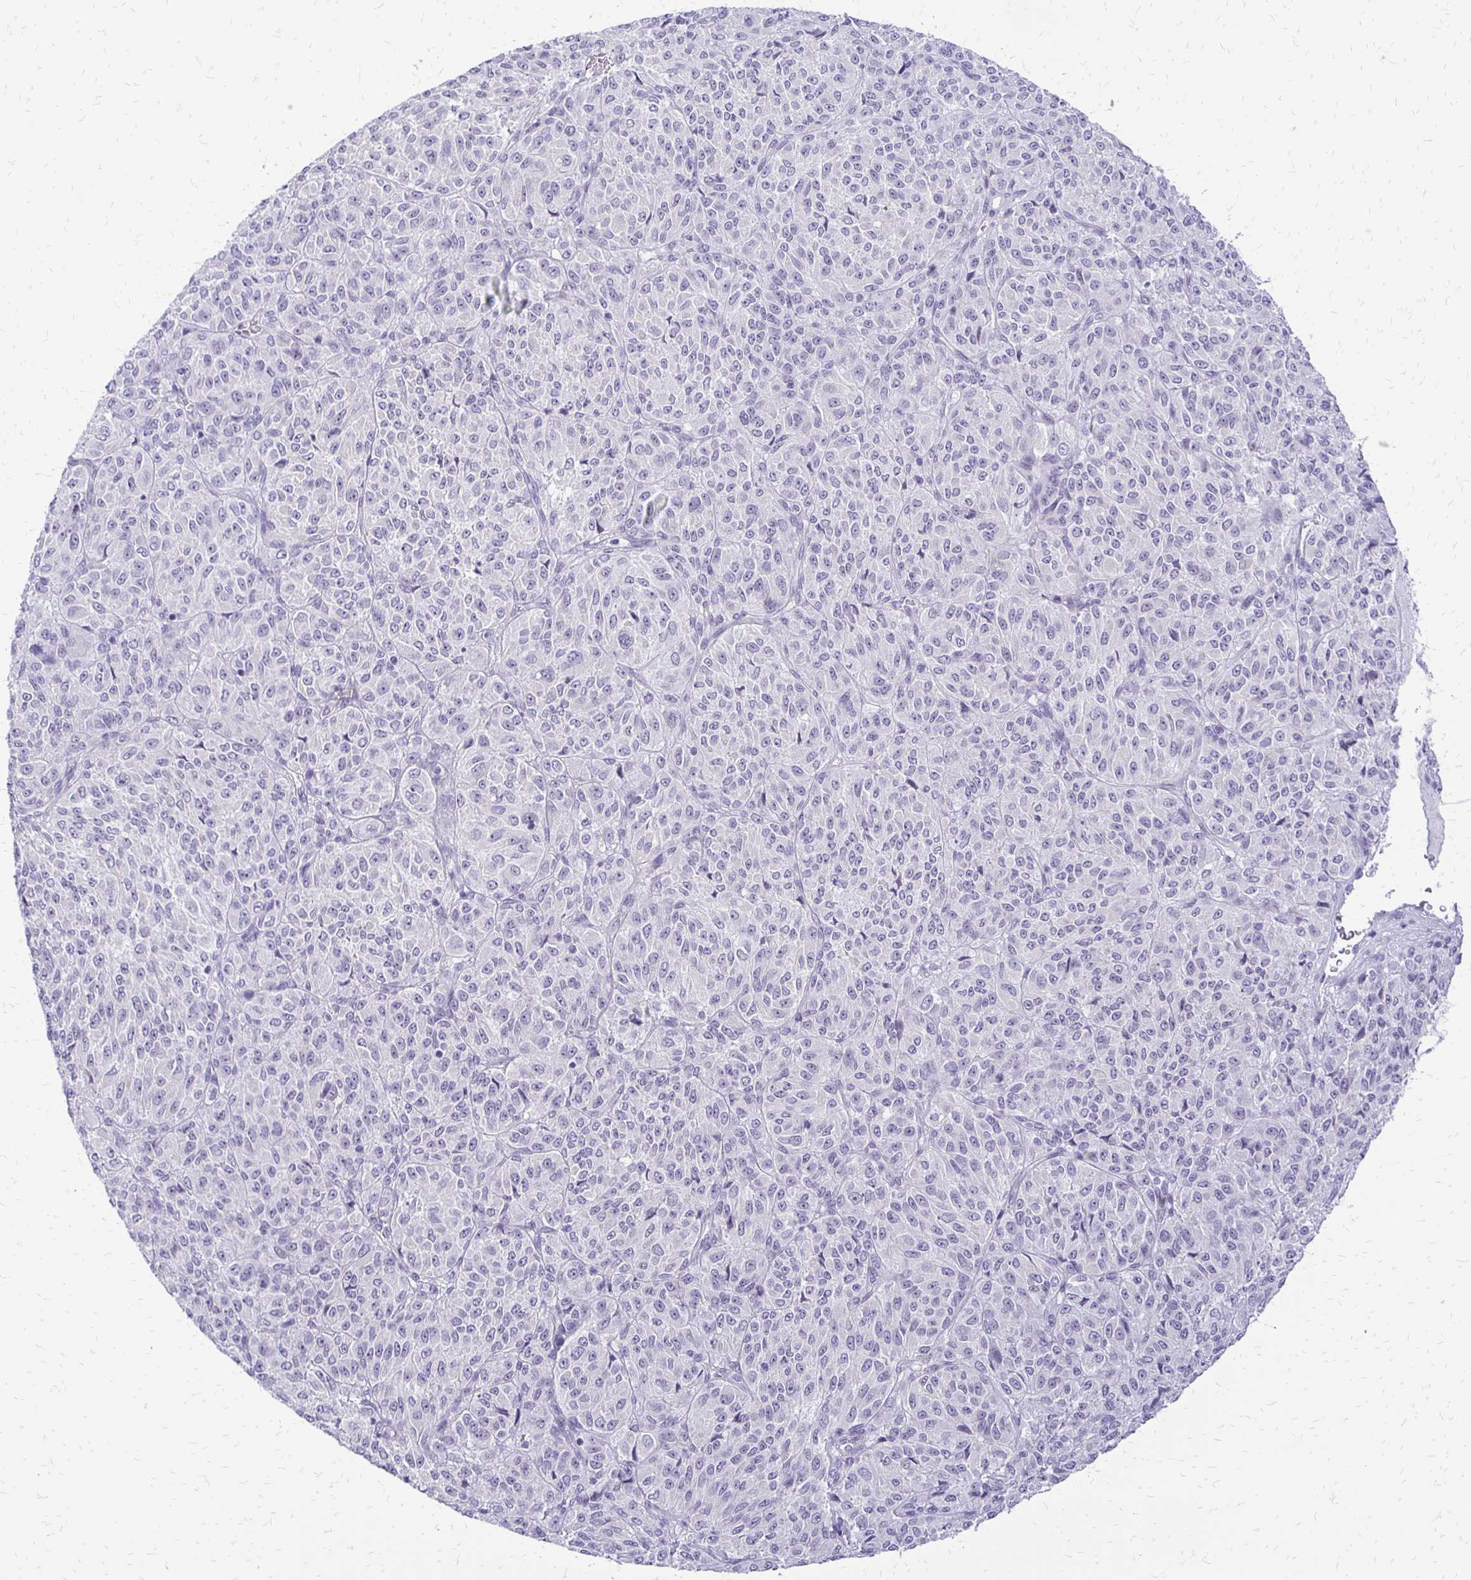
{"staining": {"intensity": "negative", "quantity": "none", "location": "none"}, "tissue": "melanoma", "cell_type": "Tumor cells", "image_type": "cancer", "snomed": [{"axis": "morphology", "description": "Malignant melanoma, Metastatic site"}, {"axis": "topography", "description": "Brain"}], "caption": "A histopathology image of melanoma stained for a protein shows no brown staining in tumor cells. (Brightfield microscopy of DAB (3,3'-diaminobenzidine) immunohistochemistry (IHC) at high magnification).", "gene": "EPYC", "patient": {"sex": "female", "age": 56}}